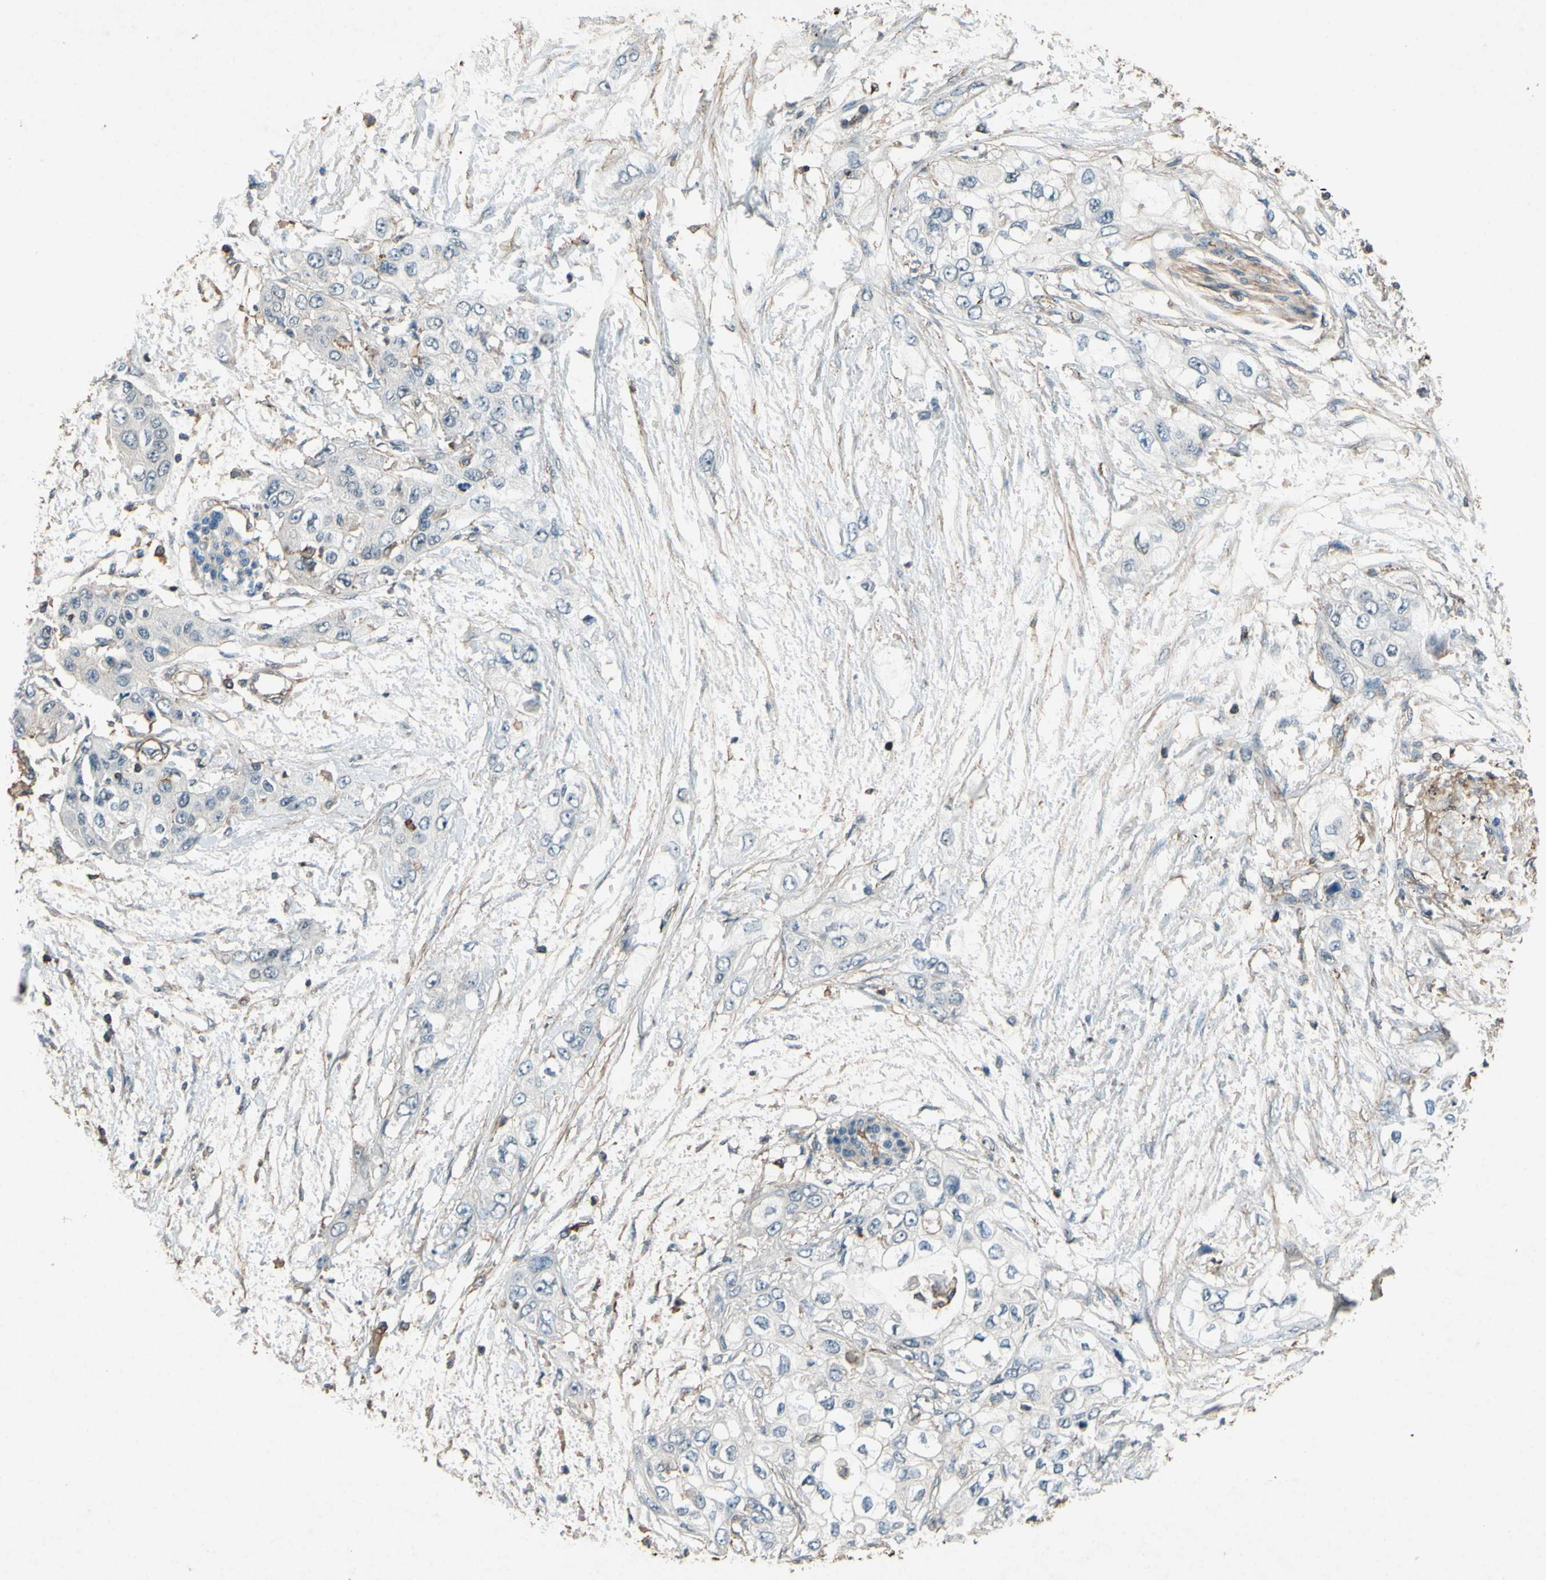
{"staining": {"intensity": "negative", "quantity": "none", "location": "none"}, "tissue": "pancreatic cancer", "cell_type": "Tumor cells", "image_type": "cancer", "snomed": [{"axis": "morphology", "description": "Adenocarcinoma, NOS"}, {"axis": "topography", "description": "Pancreas"}], "caption": "Immunohistochemistry (IHC) image of pancreatic cancer (adenocarcinoma) stained for a protein (brown), which exhibits no positivity in tumor cells. (Stains: DAB immunohistochemistry with hematoxylin counter stain, Microscopy: brightfield microscopy at high magnification).", "gene": "ADD3", "patient": {"sex": "female", "age": 70}}